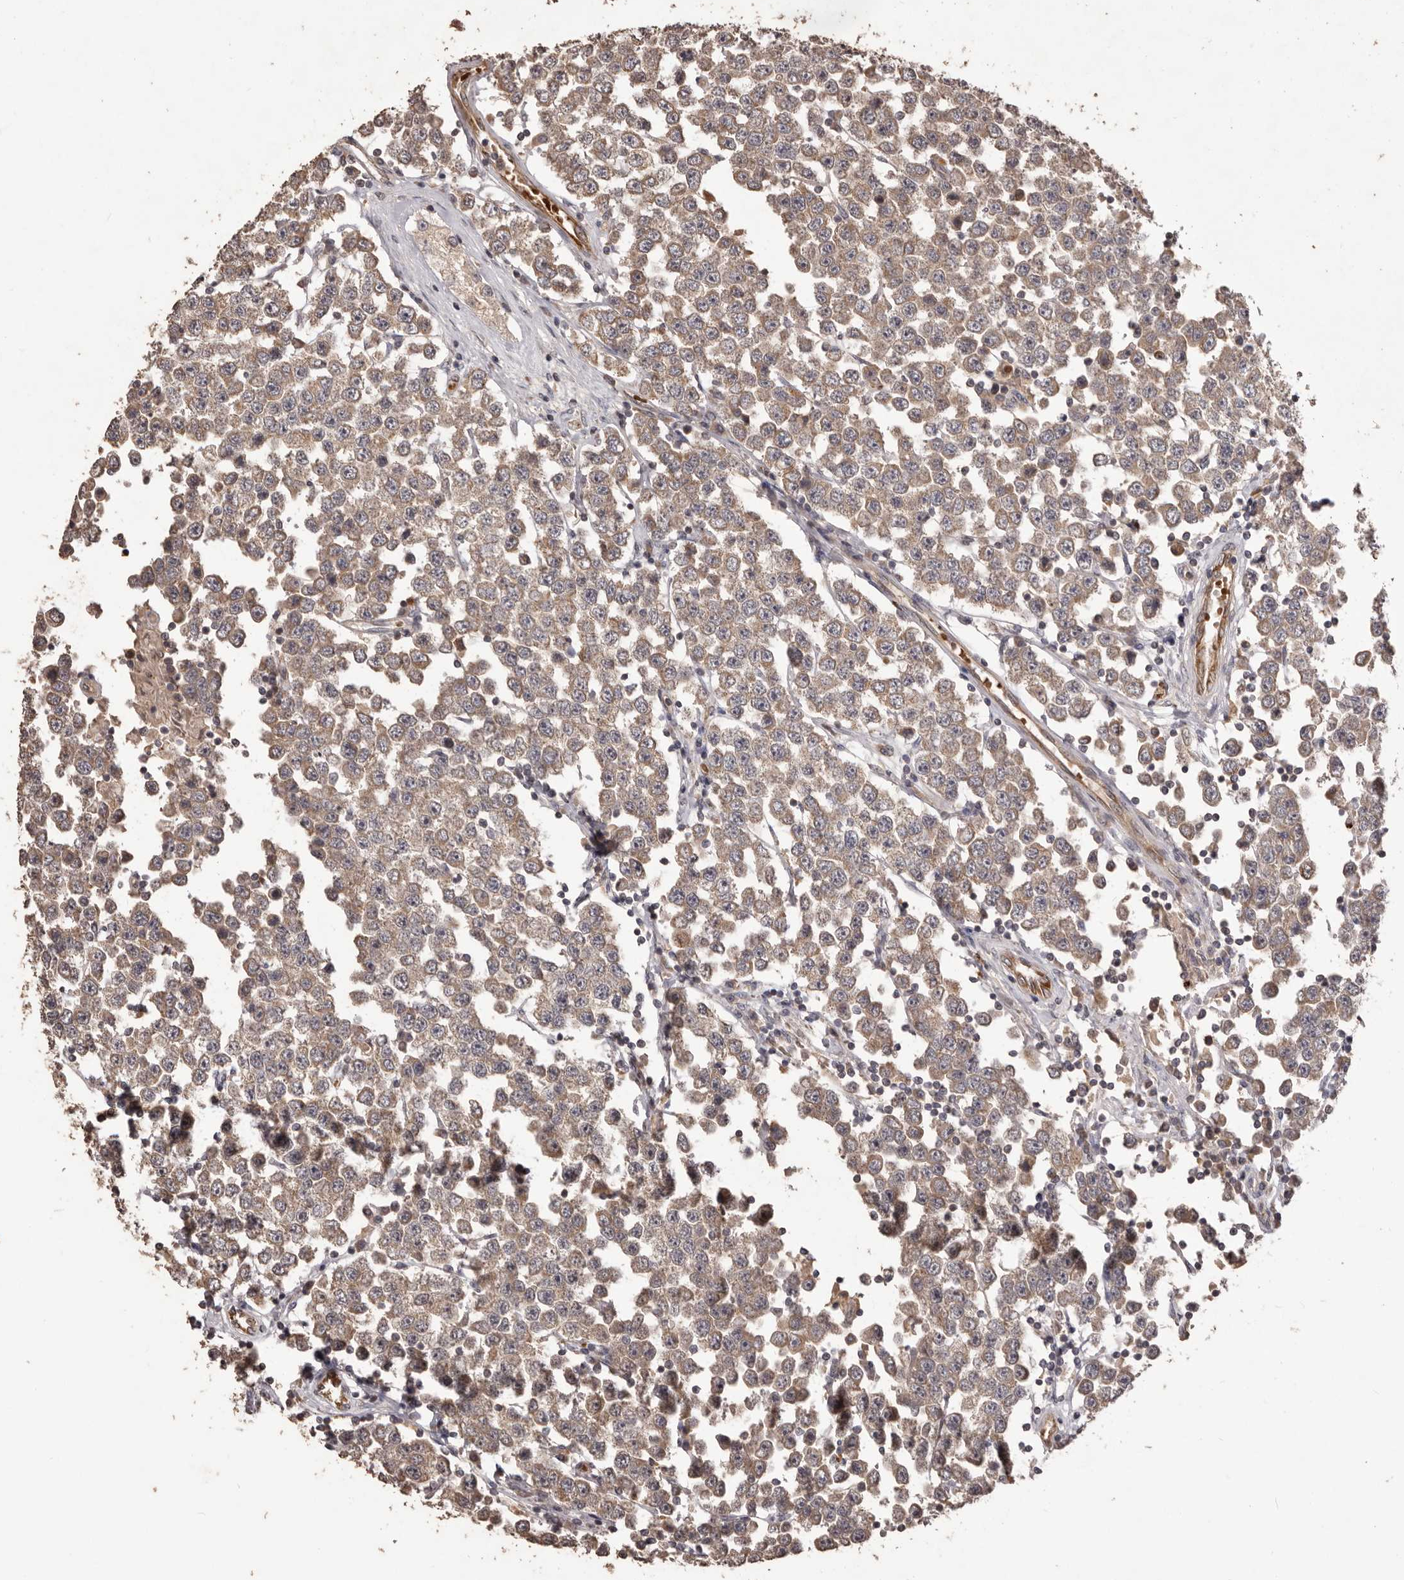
{"staining": {"intensity": "moderate", "quantity": ">75%", "location": "cytoplasmic/membranous"}, "tissue": "testis cancer", "cell_type": "Tumor cells", "image_type": "cancer", "snomed": [{"axis": "morphology", "description": "Seminoma, NOS"}, {"axis": "topography", "description": "Testis"}], "caption": "Protein positivity by immunohistochemistry displays moderate cytoplasmic/membranous positivity in approximately >75% of tumor cells in seminoma (testis).", "gene": "QRSL1", "patient": {"sex": "male", "age": 28}}